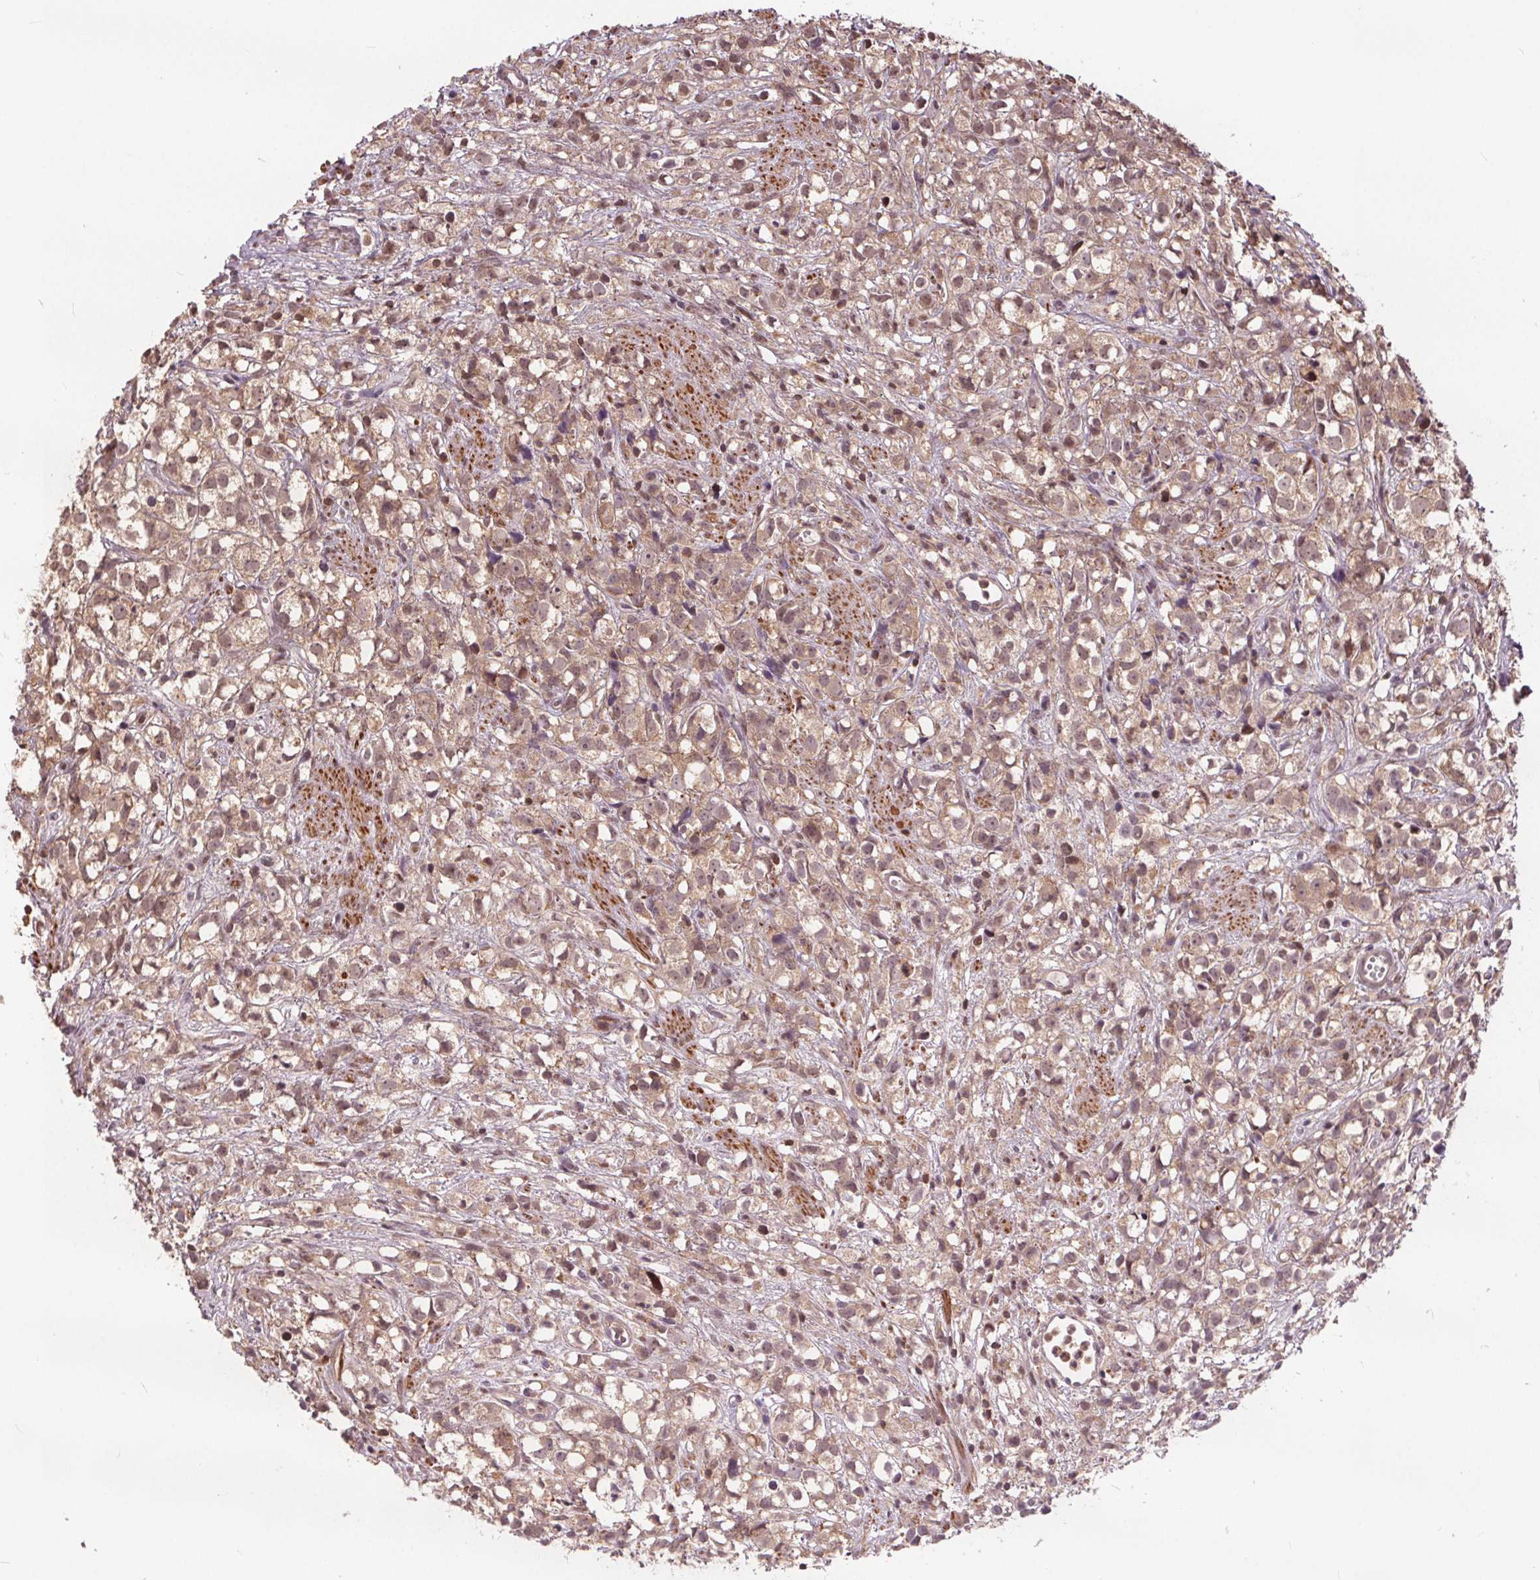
{"staining": {"intensity": "weak", "quantity": ">75%", "location": "cytoplasmic/membranous"}, "tissue": "prostate cancer", "cell_type": "Tumor cells", "image_type": "cancer", "snomed": [{"axis": "morphology", "description": "Adenocarcinoma, High grade"}, {"axis": "topography", "description": "Prostate"}], "caption": "Immunohistochemical staining of high-grade adenocarcinoma (prostate) exhibits weak cytoplasmic/membranous protein staining in about >75% of tumor cells. The protein of interest is stained brown, and the nuclei are stained in blue (DAB IHC with brightfield microscopy, high magnification).", "gene": "HIF1AN", "patient": {"sex": "male", "age": 68}}